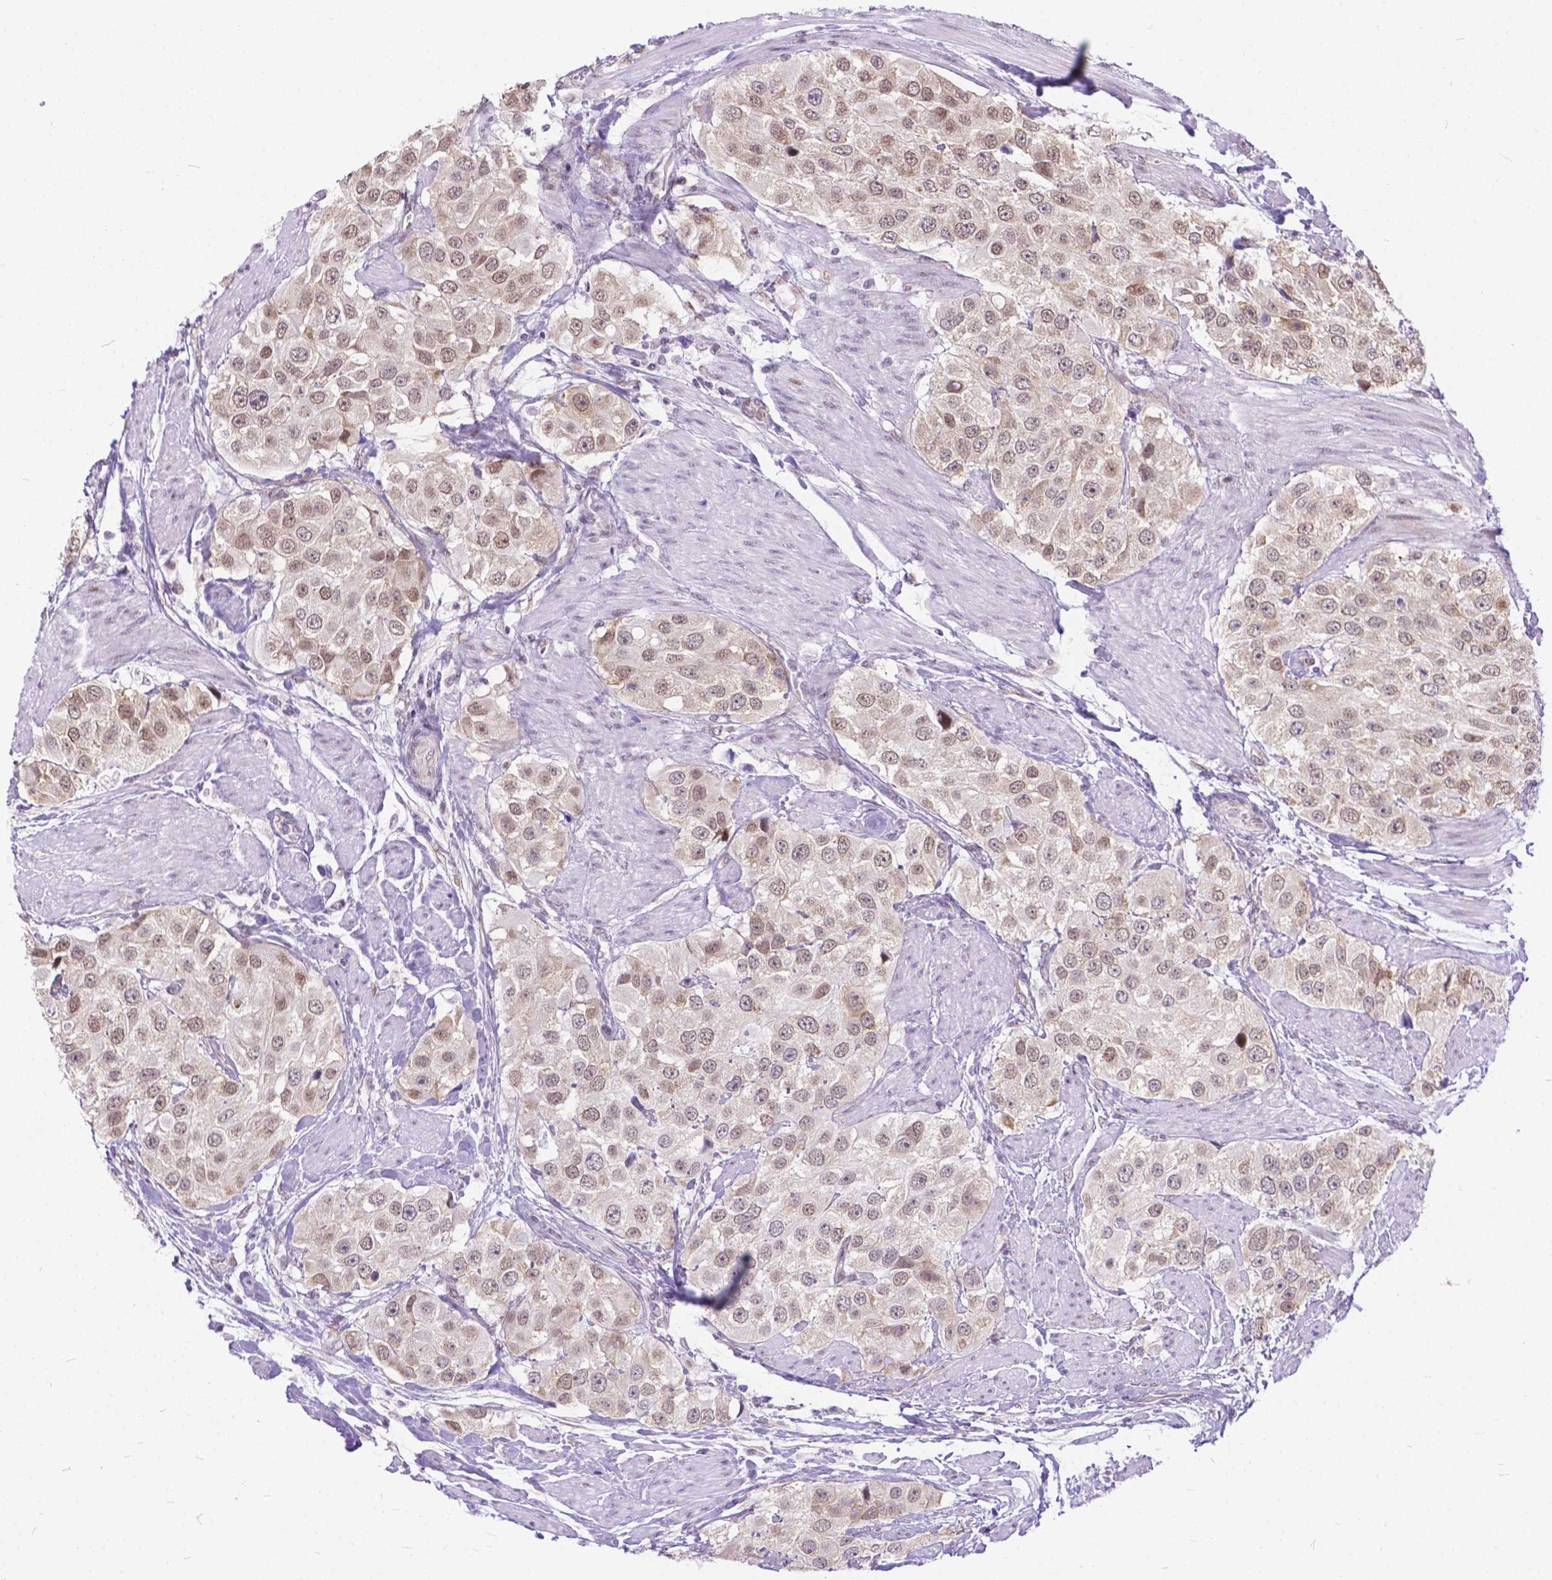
{"staining": {"intensity": "weak", "quantity": "25%-75%", "location": "cytoplasmic/membranous,nuclear"}, "tissue": "urothelial cancer", "cell_type": "Tumor cells", "image_type": "cancer", "snomed": [{"axis": "morphology", "description": "Urothelial carcinoma, High grade"}, {"axis": "topography", "description": "Urinary bladder"}], "caption": "Urothelial carcinoma (high-grade) stained with a protein marker shows weak staining in tumor cells.", "gene": "FAM124B", "patient": {"sex": "female", "age": 64}}